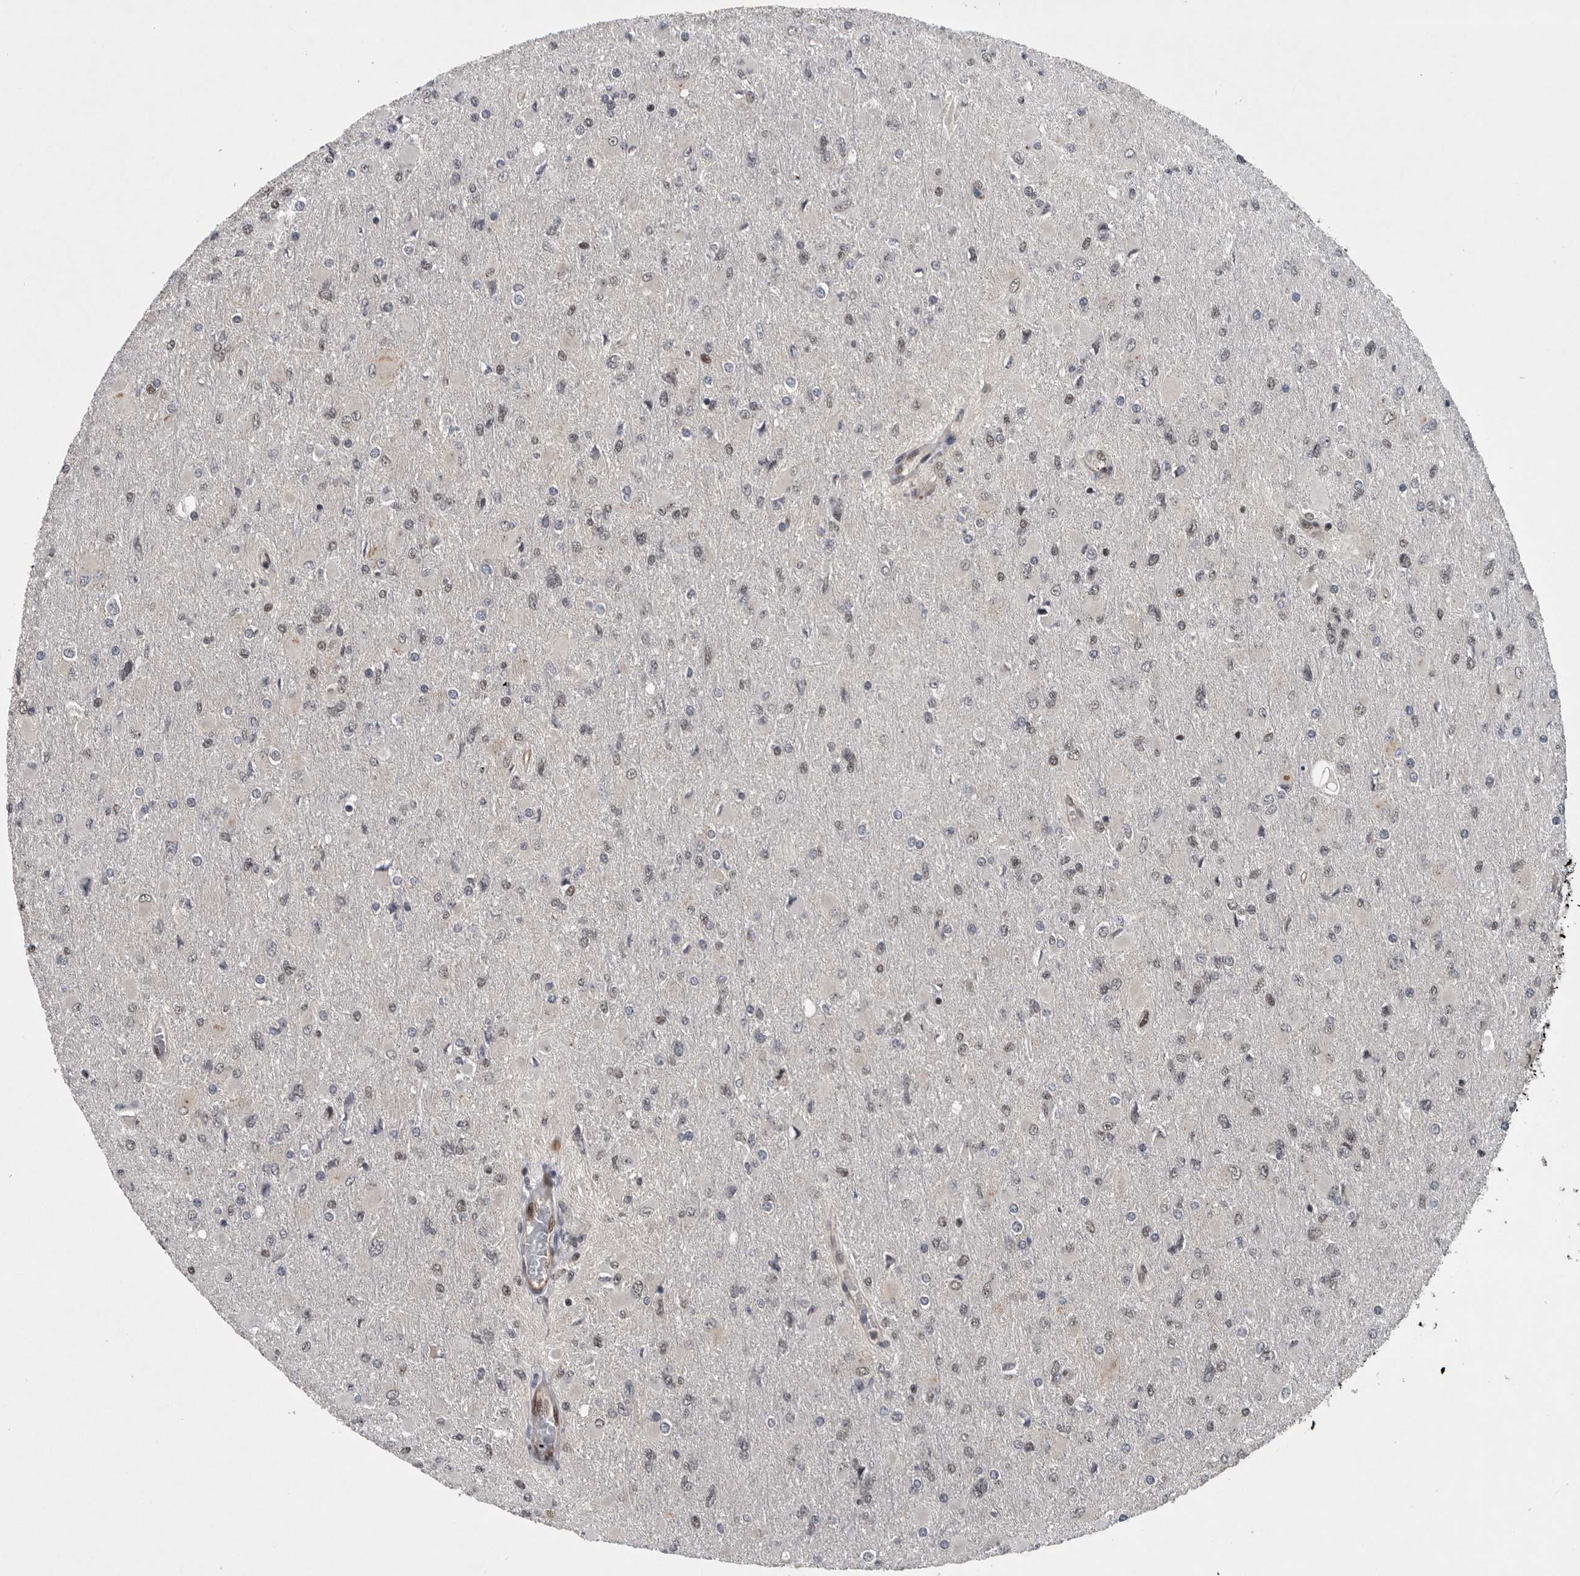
{"staining": {"intensity": "weak", "quantity": "<25%", "location": "nuclear"}, "tissue": "glioma", "cell_type": "Tumor cells", "image_type": "cancer", "snomed": [{"axis": "morphology", "description": "Glioma, malignant, High grade"}, {"axis": "topography", "description": "Cerebral cortex"}], "caption": "Immunohistochemistry (IHC) of glioma exhibits no staining in tumor cells.", "gene": "SENP7", "patient": {"sex": "female", "age": 36}}